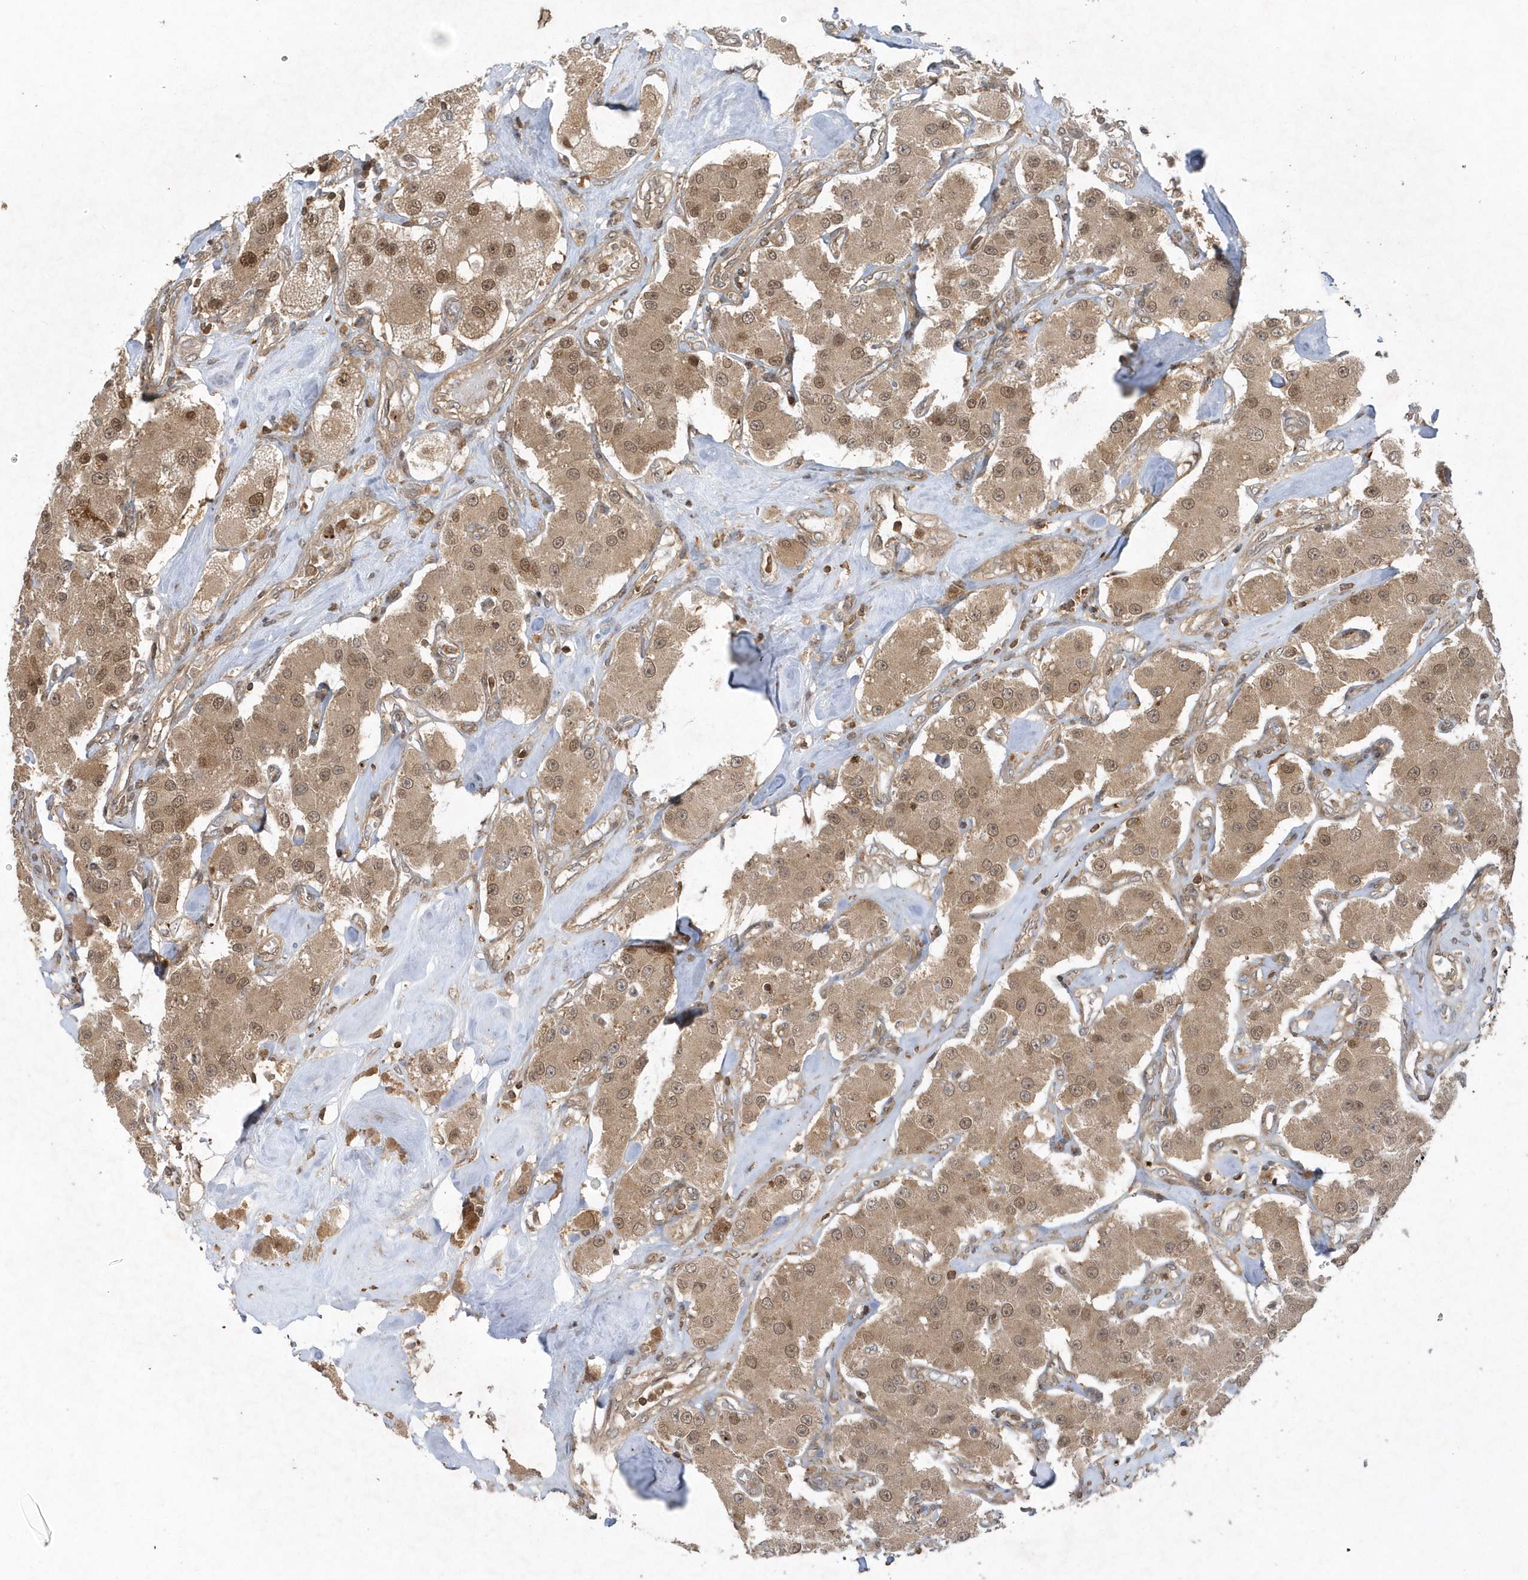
{"staining": {"intensity": "moderate", "quantity": ">75%", "location": "cytoplasmic/membranous,nuclear"}, "tissue": "carcinoid", "cell_type": "Tumor cells", "image_type": "cancer", "snomed": [{"axis": "morphology", "description": "Carcinoid, malignant, NOS"}, {"axis": "topography", "description": "Pancreas"}], "caption": "Protein expression analysis of malignant carcinoid demonstrates moderate cytoplasmic/membranous and nuclear staining in approximately >75% of tumor cells.", "gene": "ACYP1", "patient": {"sex": "male", "age": 41}}